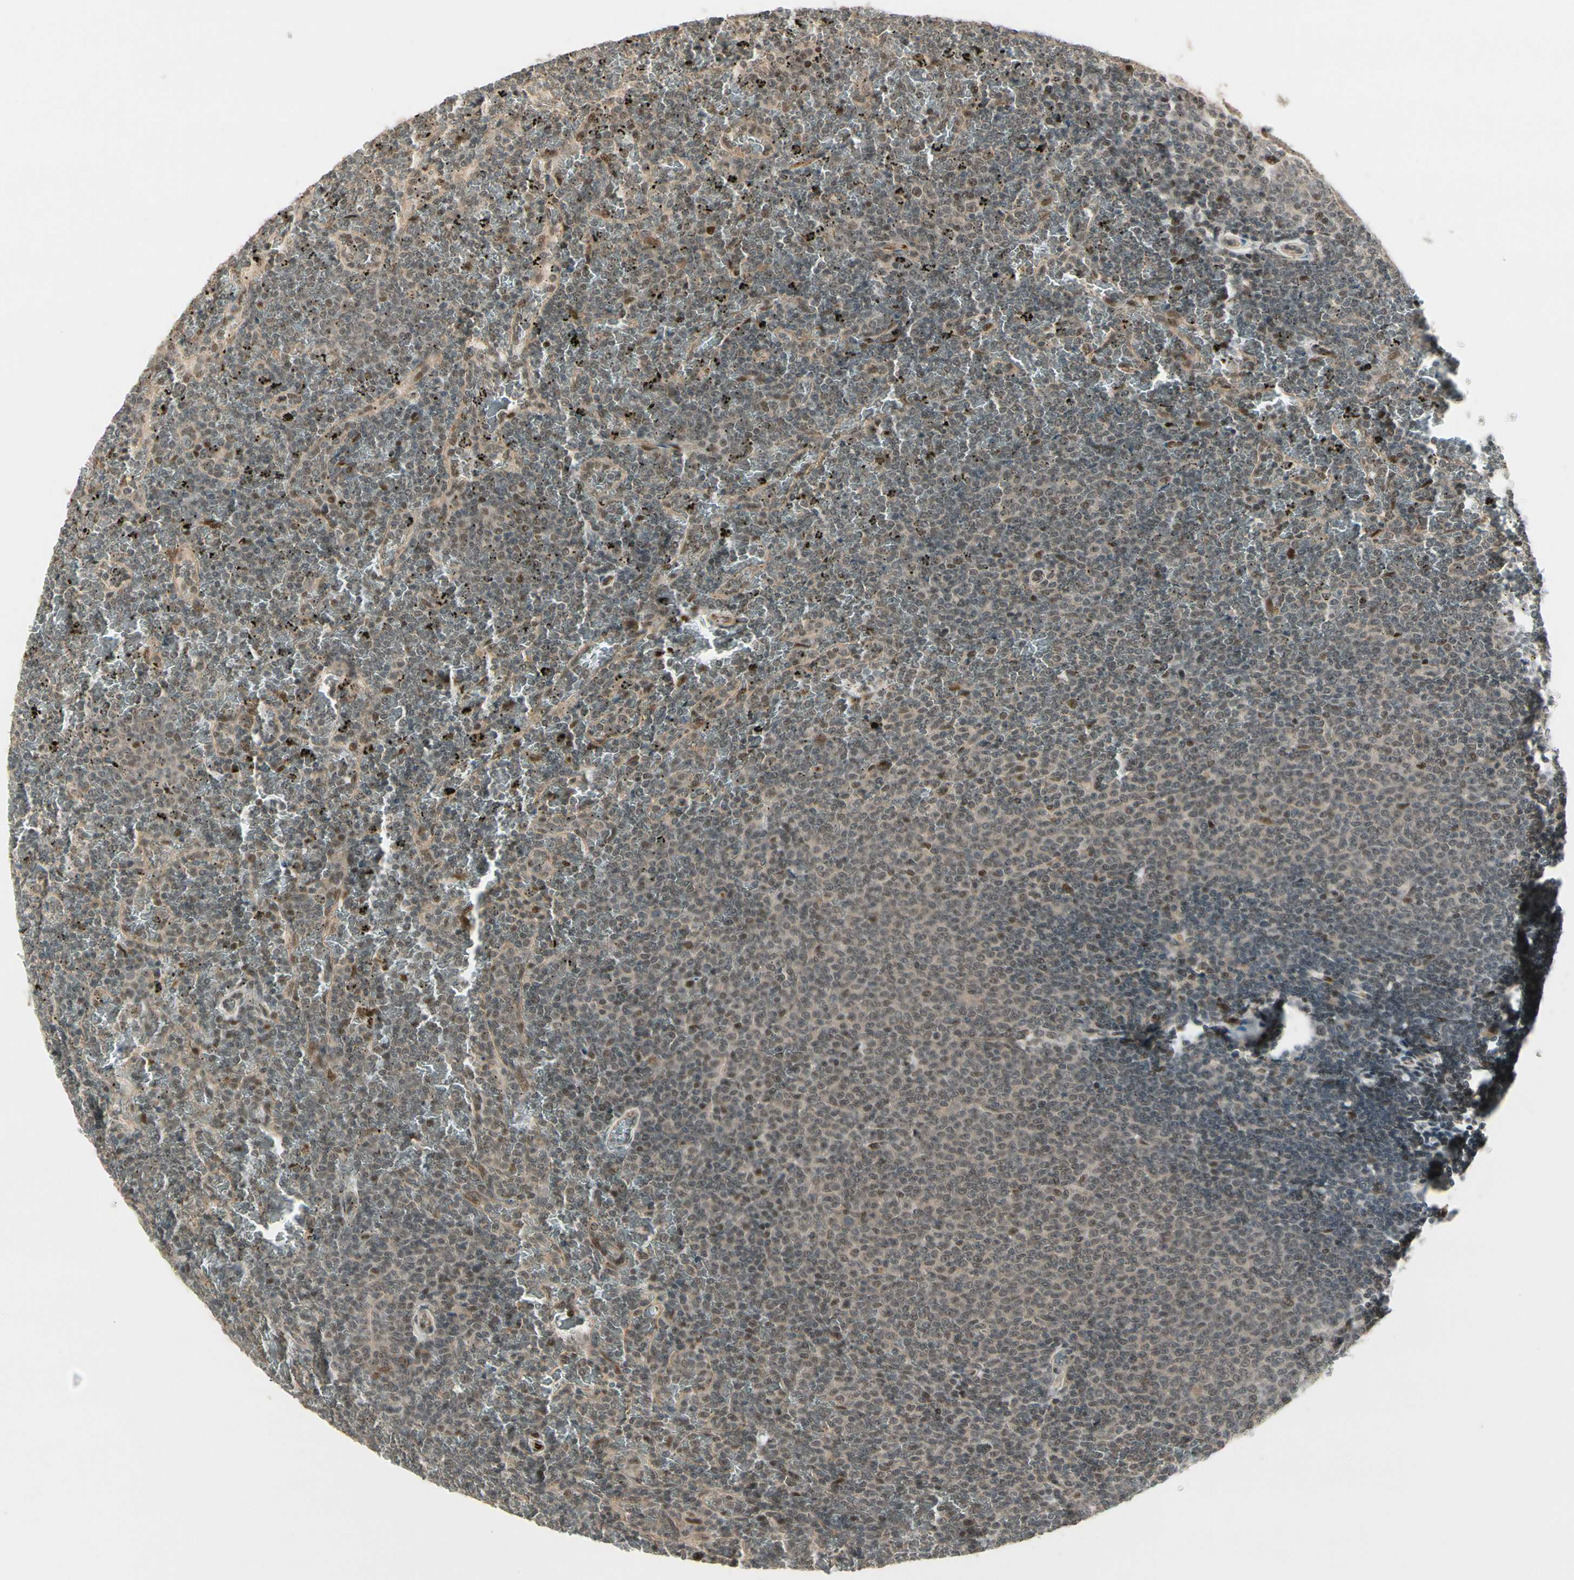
{"staining": {"intensity": "negative", "quantity": "none", "location": "none"}, "tissue": "lymphoma", "cell_type": "Tumor cells", "image_type": "cancer", "snomed": [{"axis": "morphology", "description": "Malignant lymphoma, non-Hodgkin's type, Low grade"}, {"axis": "topography", "description": "Spleen"}], "caption": "The histopathology image reveals no significant positivity in tumor cells of malignant lymphoma, non-Hodgkin's type (low-grade).", "gene": "CDK11A", "patient": {"sex": "female", "age": 77}}